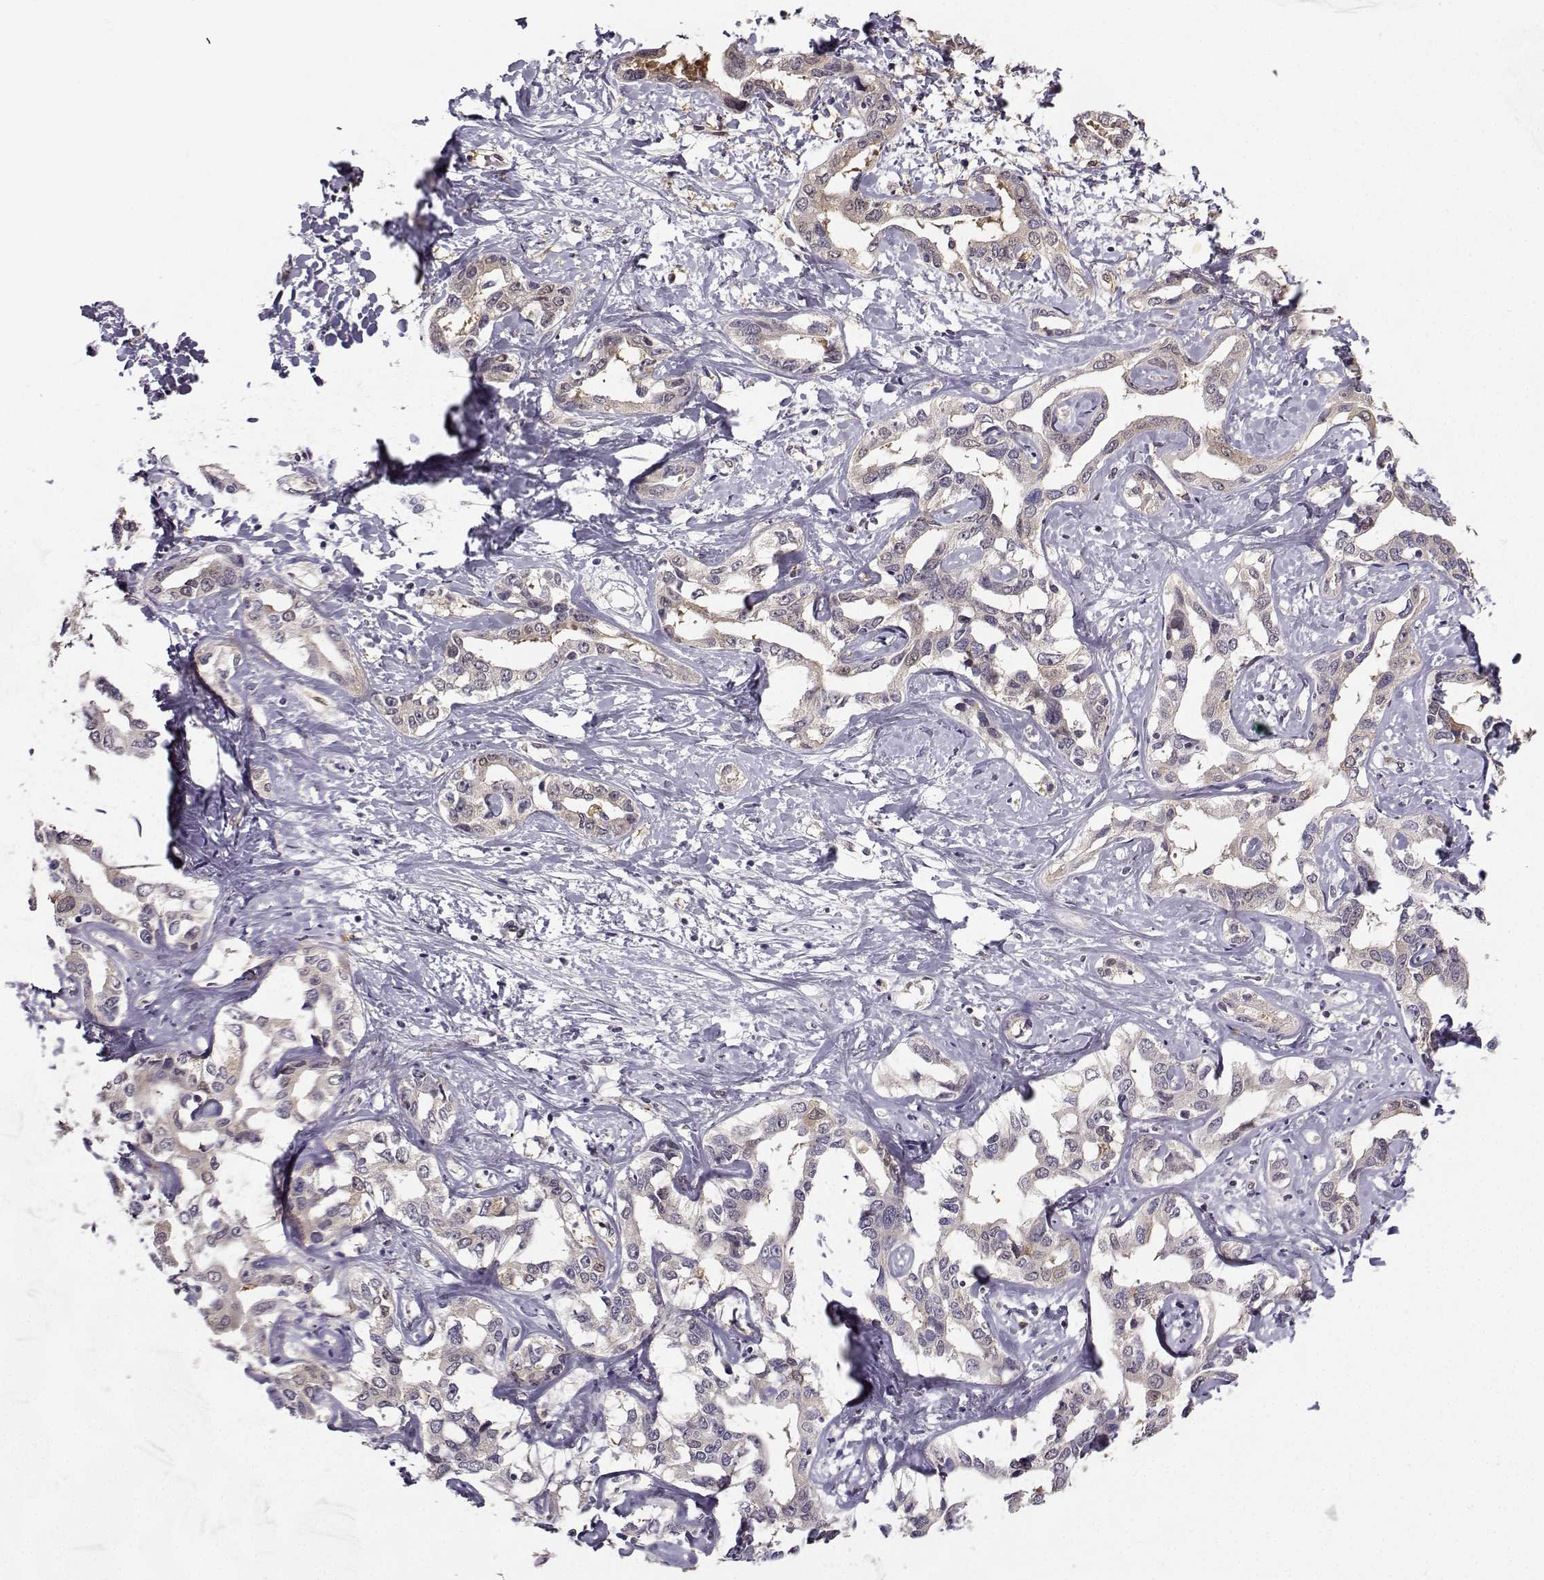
{"staining": {"intensity": "weak", "quantity": ">75%", "location": "cytoplasmic/membranous"}, "tissue": "liver cancer", "cell_type": "Tumor cells", "image_type": "cancer", "snomed": [{"axis": "morphology", "description": "Cholangiocarcinoma"}, {"axis": "topography", "description": "Liver"}], "caption": "Weak cytoplasmic/membranous protein expression is identified in about >75% of tumor cells in liver cancer (cholangiocarcinoma).", "gene": "NQO1", "patient": {"sex": "male", "age": 59}}